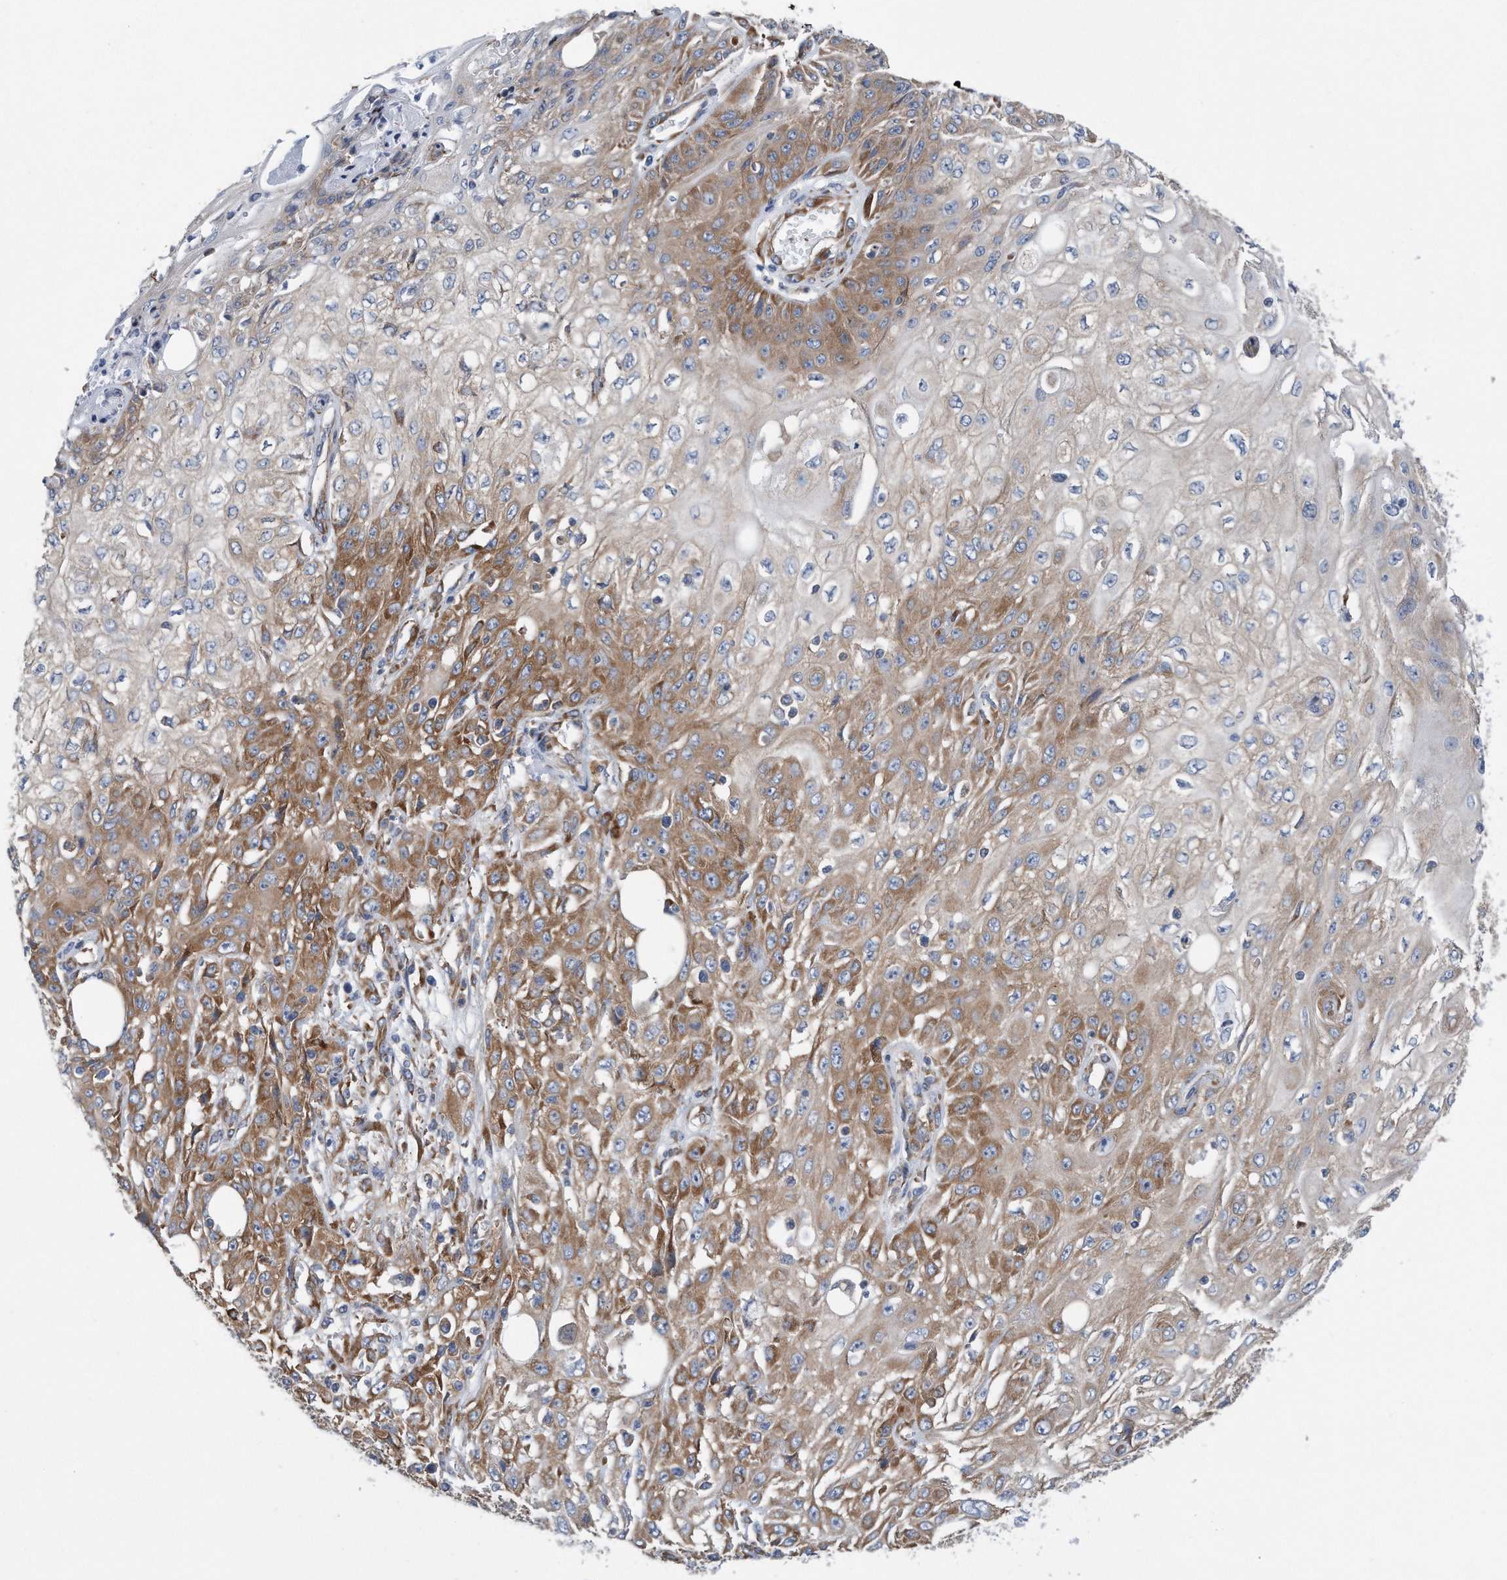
{"staining": {"intensity": "moderate", "quantity": "25%-75%", "location": "cytoplasmic/membranous"}, "tissue": "skin cancer", "cell_type": "Tumor cells", "image_type": "cancer", "snomed": [{"axis": "morphology", "description": "Squamous cell carcinoma, NOS"}, {"axis": "morphology", "description": "Squamous cell carcinoma, metastatic, NOS"}, {"axis": "topography", "description": "Skin"}, {"axis": "topography", "description": "Lymph node"}], "caption": "Moderate cytoplasmic/membranous positivity is seen in about 25%-75% of tumor cells in skin cancer (metastatic squamous cell carcinoma). (IHC, brightfield microscopy, high magnification).", "gene": "RPL26L1", "patient": {"sex": "male", "age": 75}}